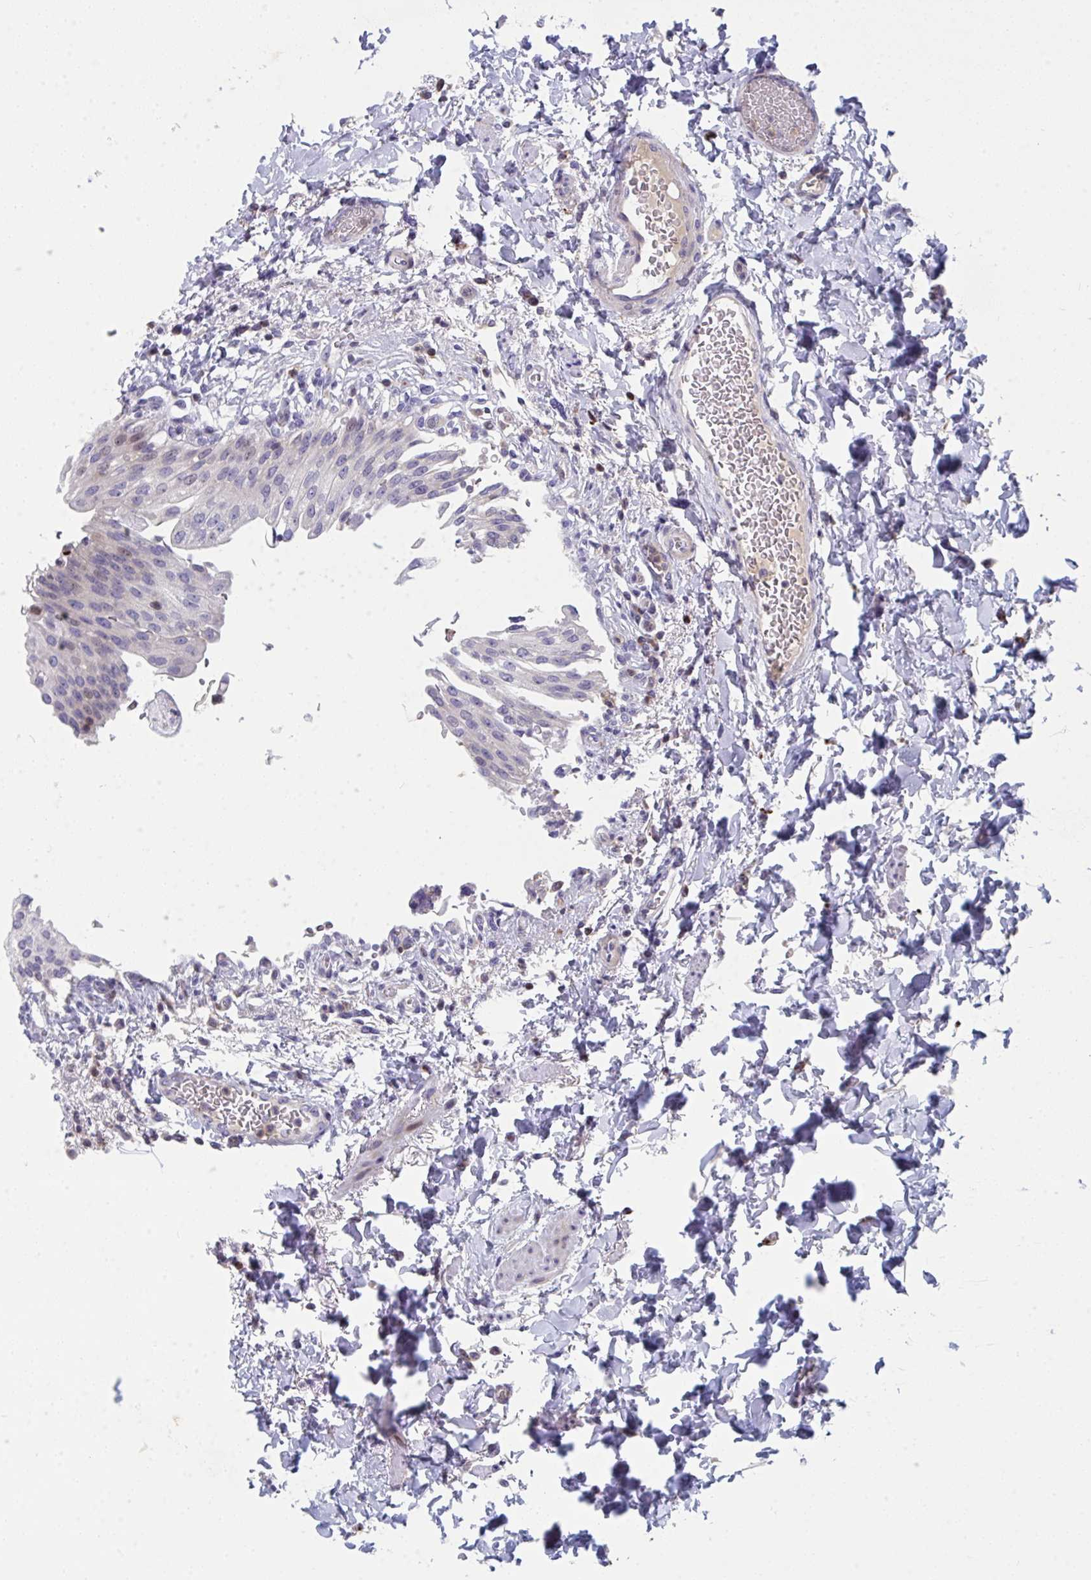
{"staining": {"intensity": "moderate", "quantity": "<25%", "location": "cytoplasmic/membranous"}, "tissue": "urinary bladder", "cell_type": "Urothelial cells", "image_type": "normal", "snomed": [{"axis": "morphology", "description": "Normal tissue, NOS"}, {"axis": "topography", "description": "Urinary bladder"}, {"axis": "topography", "description": "Peripheral nerve tissue"}], "caption": "Immunohistochemistry (IHC) of normal urinary bladder exhibits low levels of moderate cytoplasmic/membranous positivity in approximately <25% of urothelial cells. (IHC, brightfield microscopy, high magnification).", "gene": "AOC2", "patient": {"sex": "female", "age": 60}}